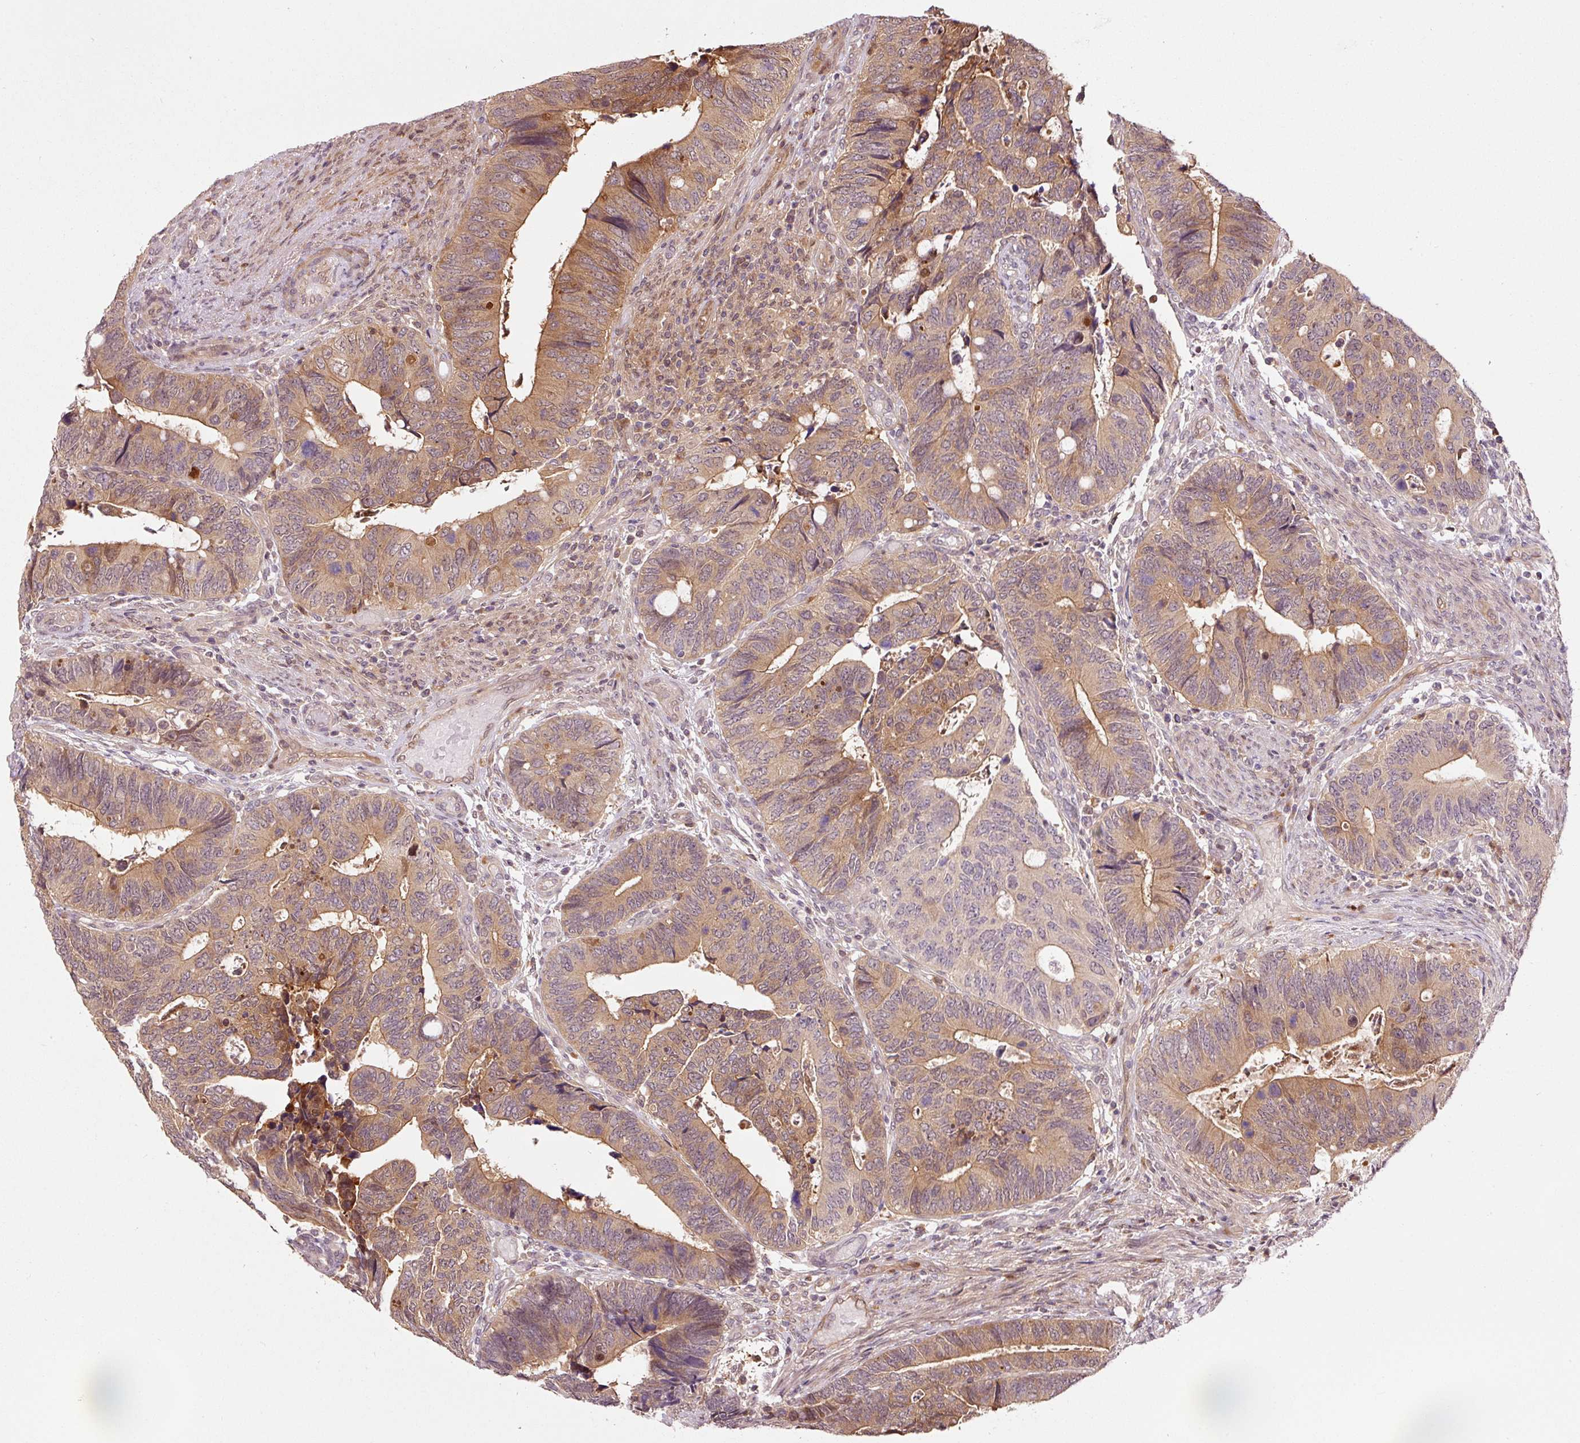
{"staining": {"intensity": "moderate", "quantity": ">75%", "location": "cytoplasmic/membranous,nuclear"}, "tissue": "colorectal cancer", "cell_type": "Tumor cells", "image_type": "cancer", "snomed": [{"axis": "morphology", "description": "Adenocarcinoma, NOS"}, {"axis": "topography", "description": "Colon"}], "caption": "Colorectal cancer (adenocarcinoma) stained for a protein (brown) shows moderate cytoplasmic/membranous and nuclear positive positivity in about >75% of tumor cells.", "gene": "FBXL14", "patient": {"sex": "male", "age": 87}}